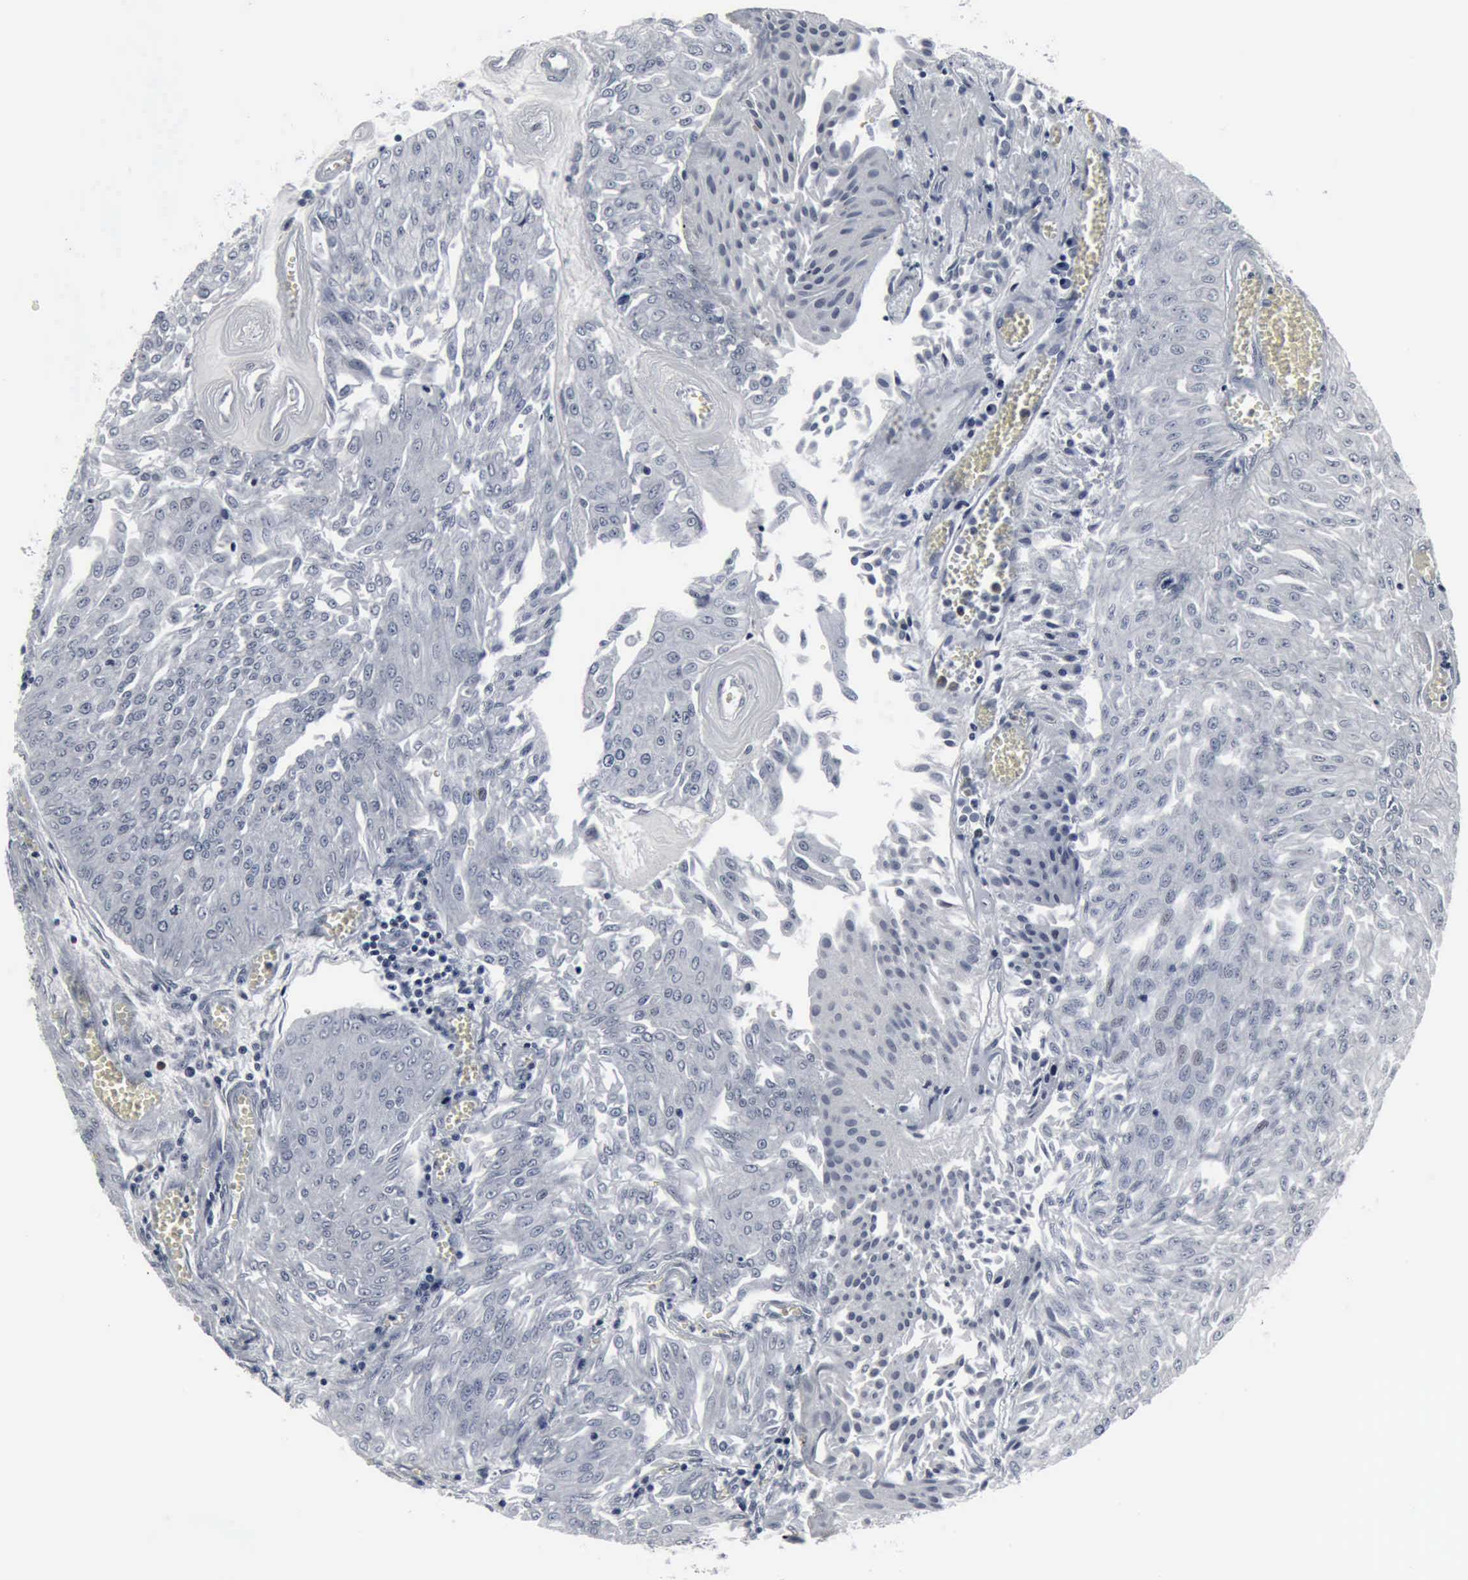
{"staining": {"intensity": "negative", "quantity": "none", "location": "none"}, "tissue": "urothelial cancer", "cell_type": "Tumor cells", "image_type": "cancer", "snomed": [{"axis": "morphology", "description": "Urothelial carcinoma, Low grade"}, {"axis": "topography", "description": "Urinary bladder"}], "caption": "Urothelial cancer was stained to show a protein in brown. There is no significant positivity in tumor cells.", "gene": "SNAP25", "patient": {"sex": "male", "age": 86}}